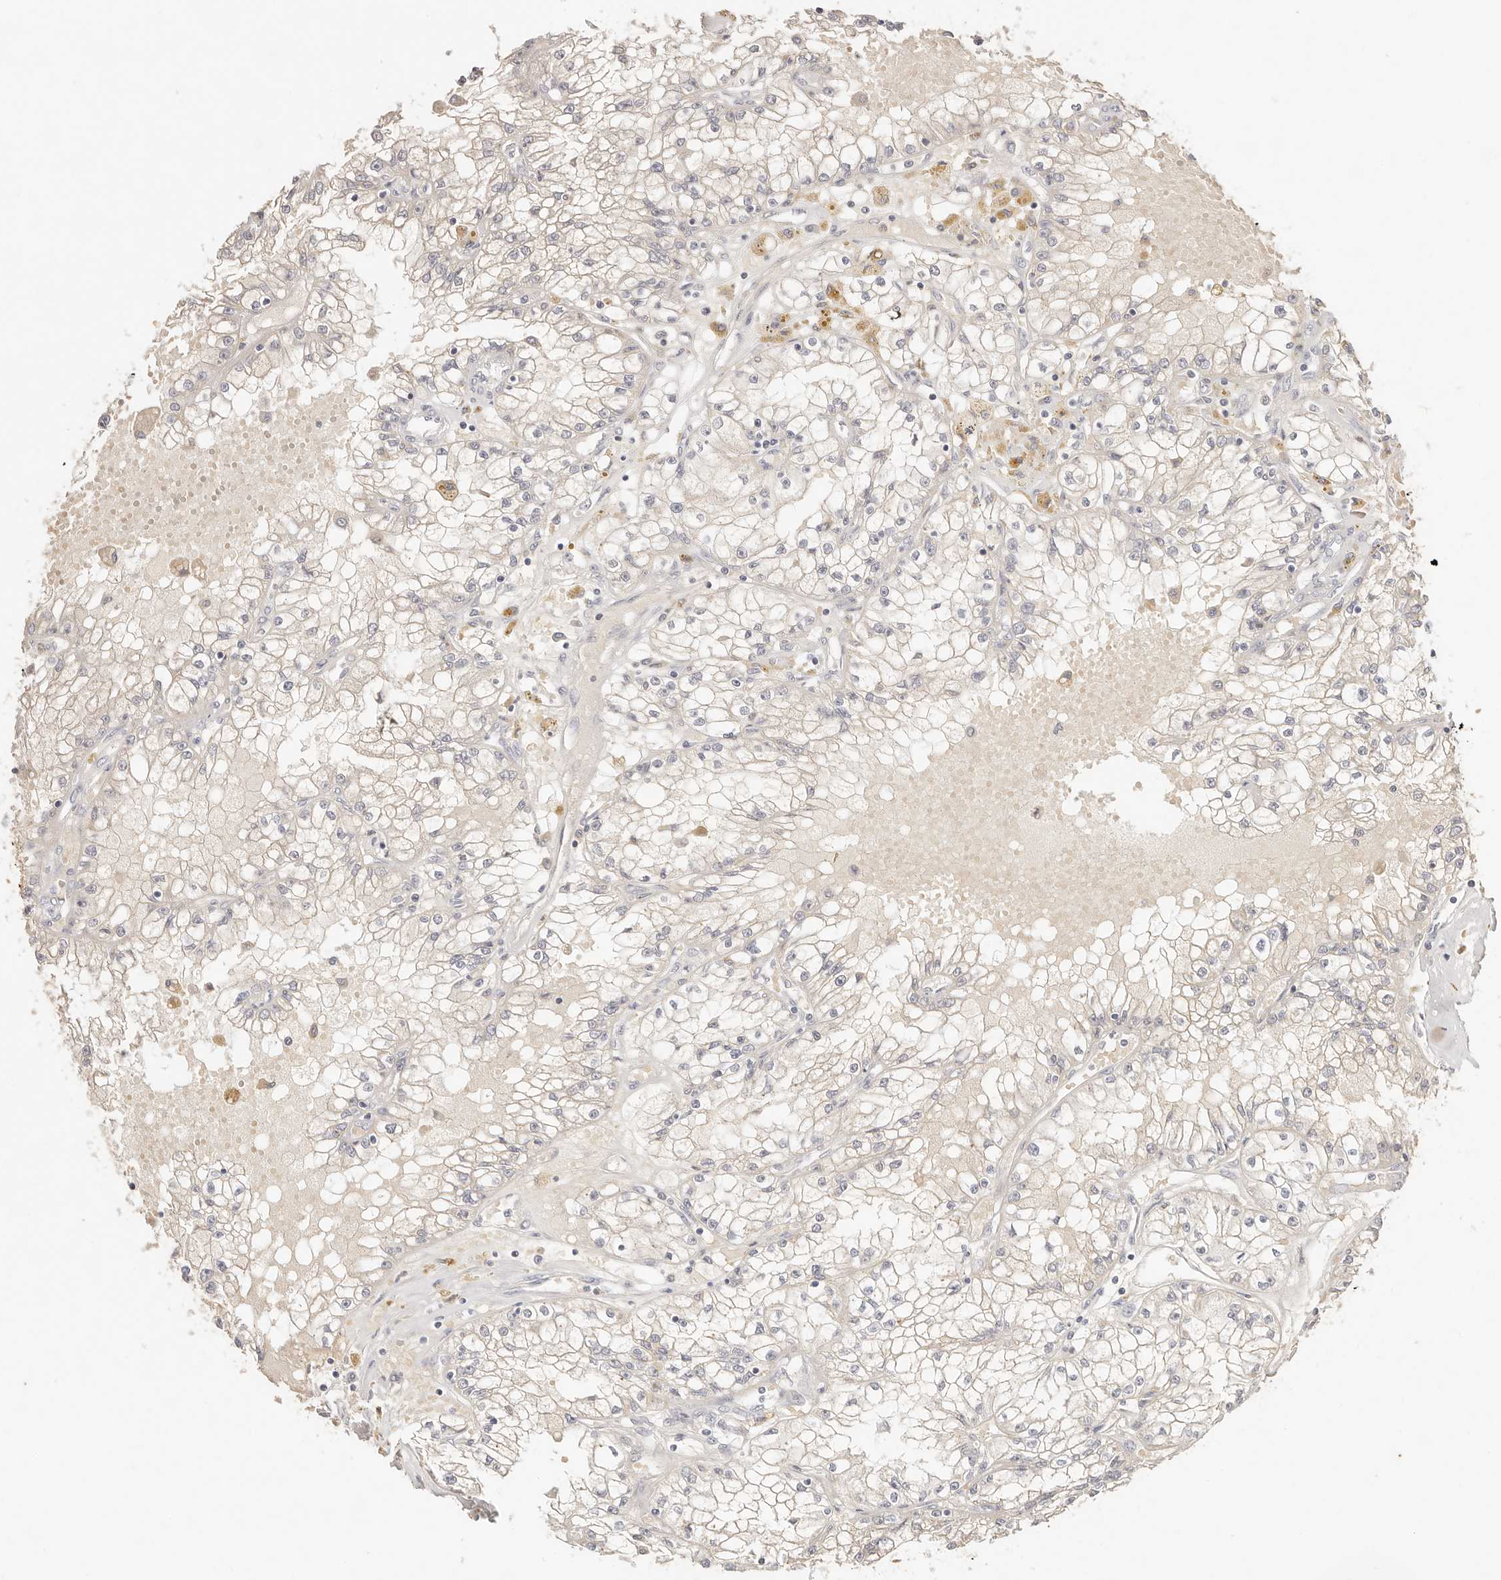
{"staining": {"intensity": "negative", "quantity": "none", "location": "none"}, "tissue": "renal cancer", "cell_type": "Tumor cells", "image_type": "cancer", "snomed": [{"axis": "morphology", "description": "Adenocarcinoma, NOS"}, {"axis": "topography", "description": "Kidney"}], "caption": "Tumor cells show no significant protein staining in renal cancer. The staining was performed using DAB to visualize the protein expression in brown, while the nuclei were stained in blue with hematoxylin (Magnification: 20x).", "gene": "CXADR", "patient": {"sex": "male", "age": 56}}